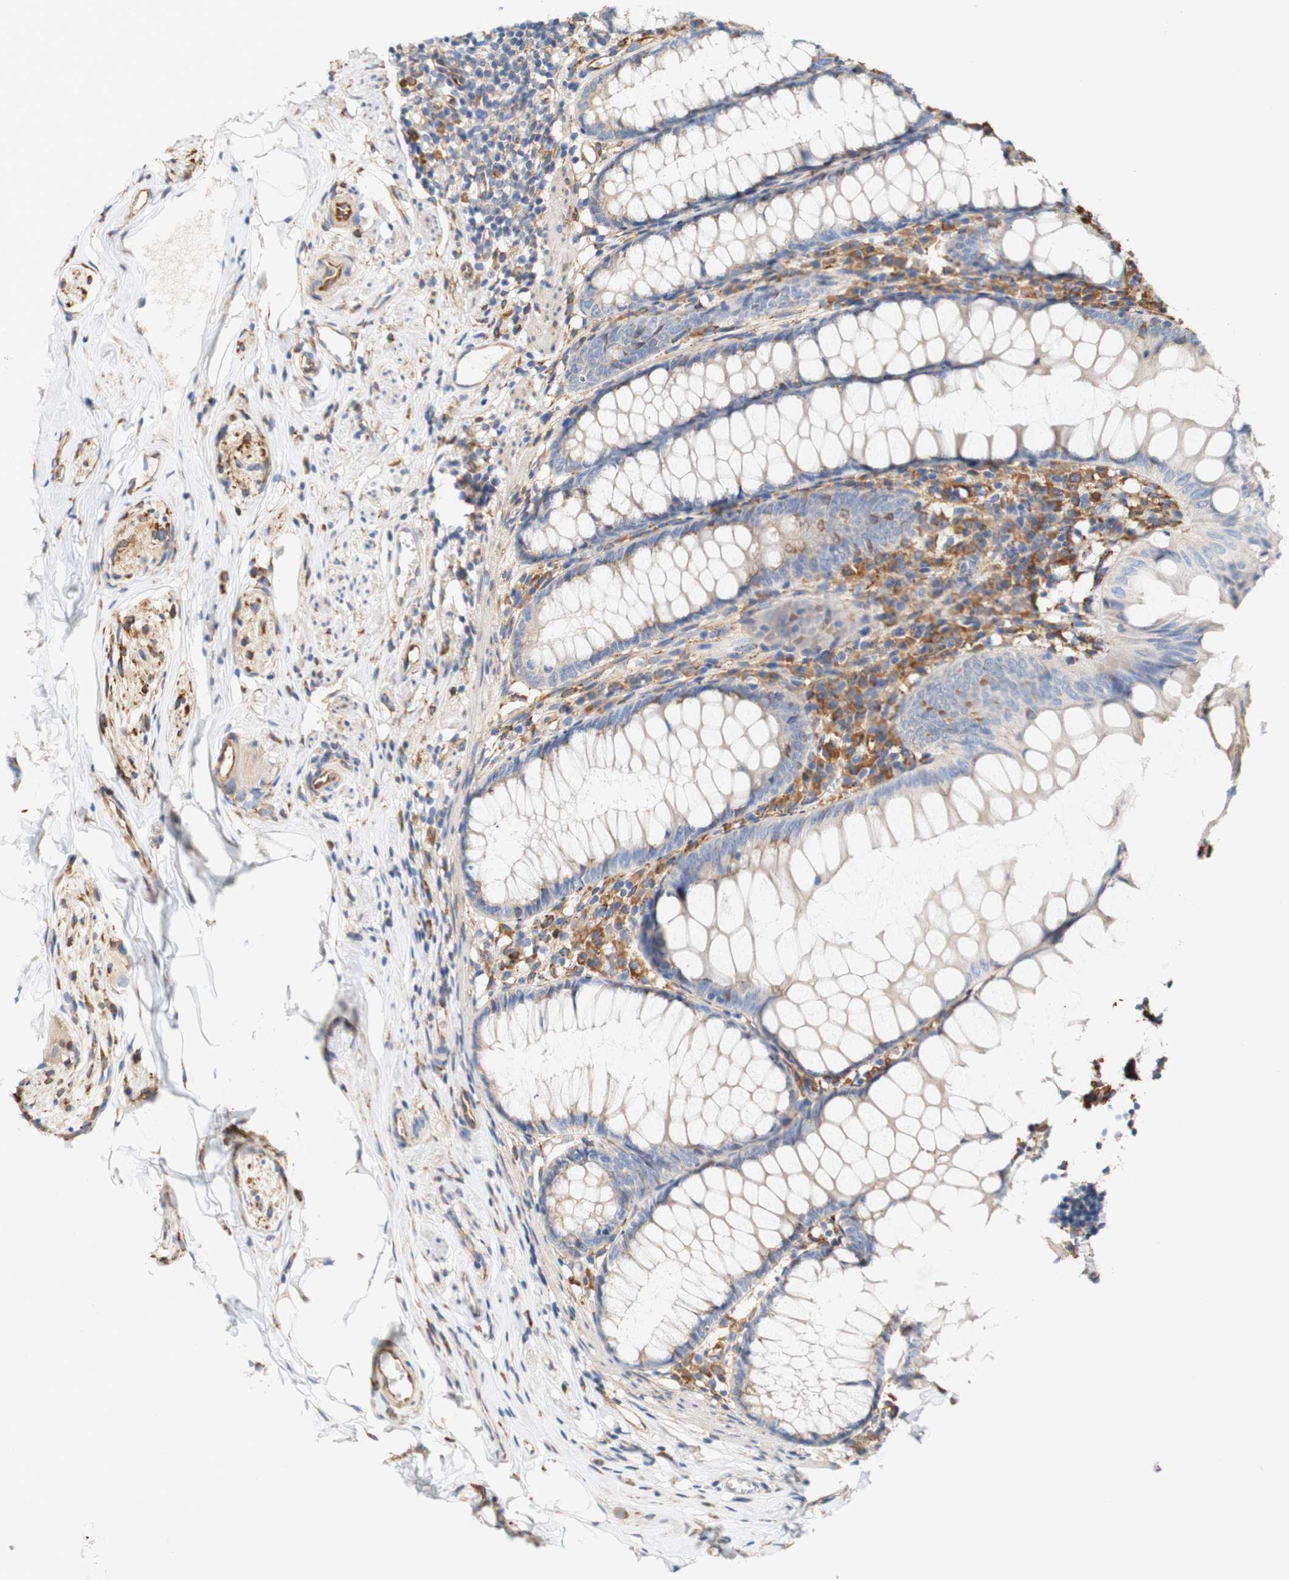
{"staining": {"intensity": "negative", "quantity": "none", "location": "none"}, "tissue": "appendix", "cell_type": "Glandular cells", "image_type": "normal", "snomed": [{"axis": "morphology", "description": "Normal tissue, NOS"}, {"axis": "topography", "description": "Appendix"}], "caption": "Immunohistochemistry (IHC) of normal appendix displays no positivity in glandular cells. (Immunohistochemistry (IHC), brightfield microscopy, high magnification).", "gene": "EIF2AK4", "patient": {"sex": "female", "age": 77}}